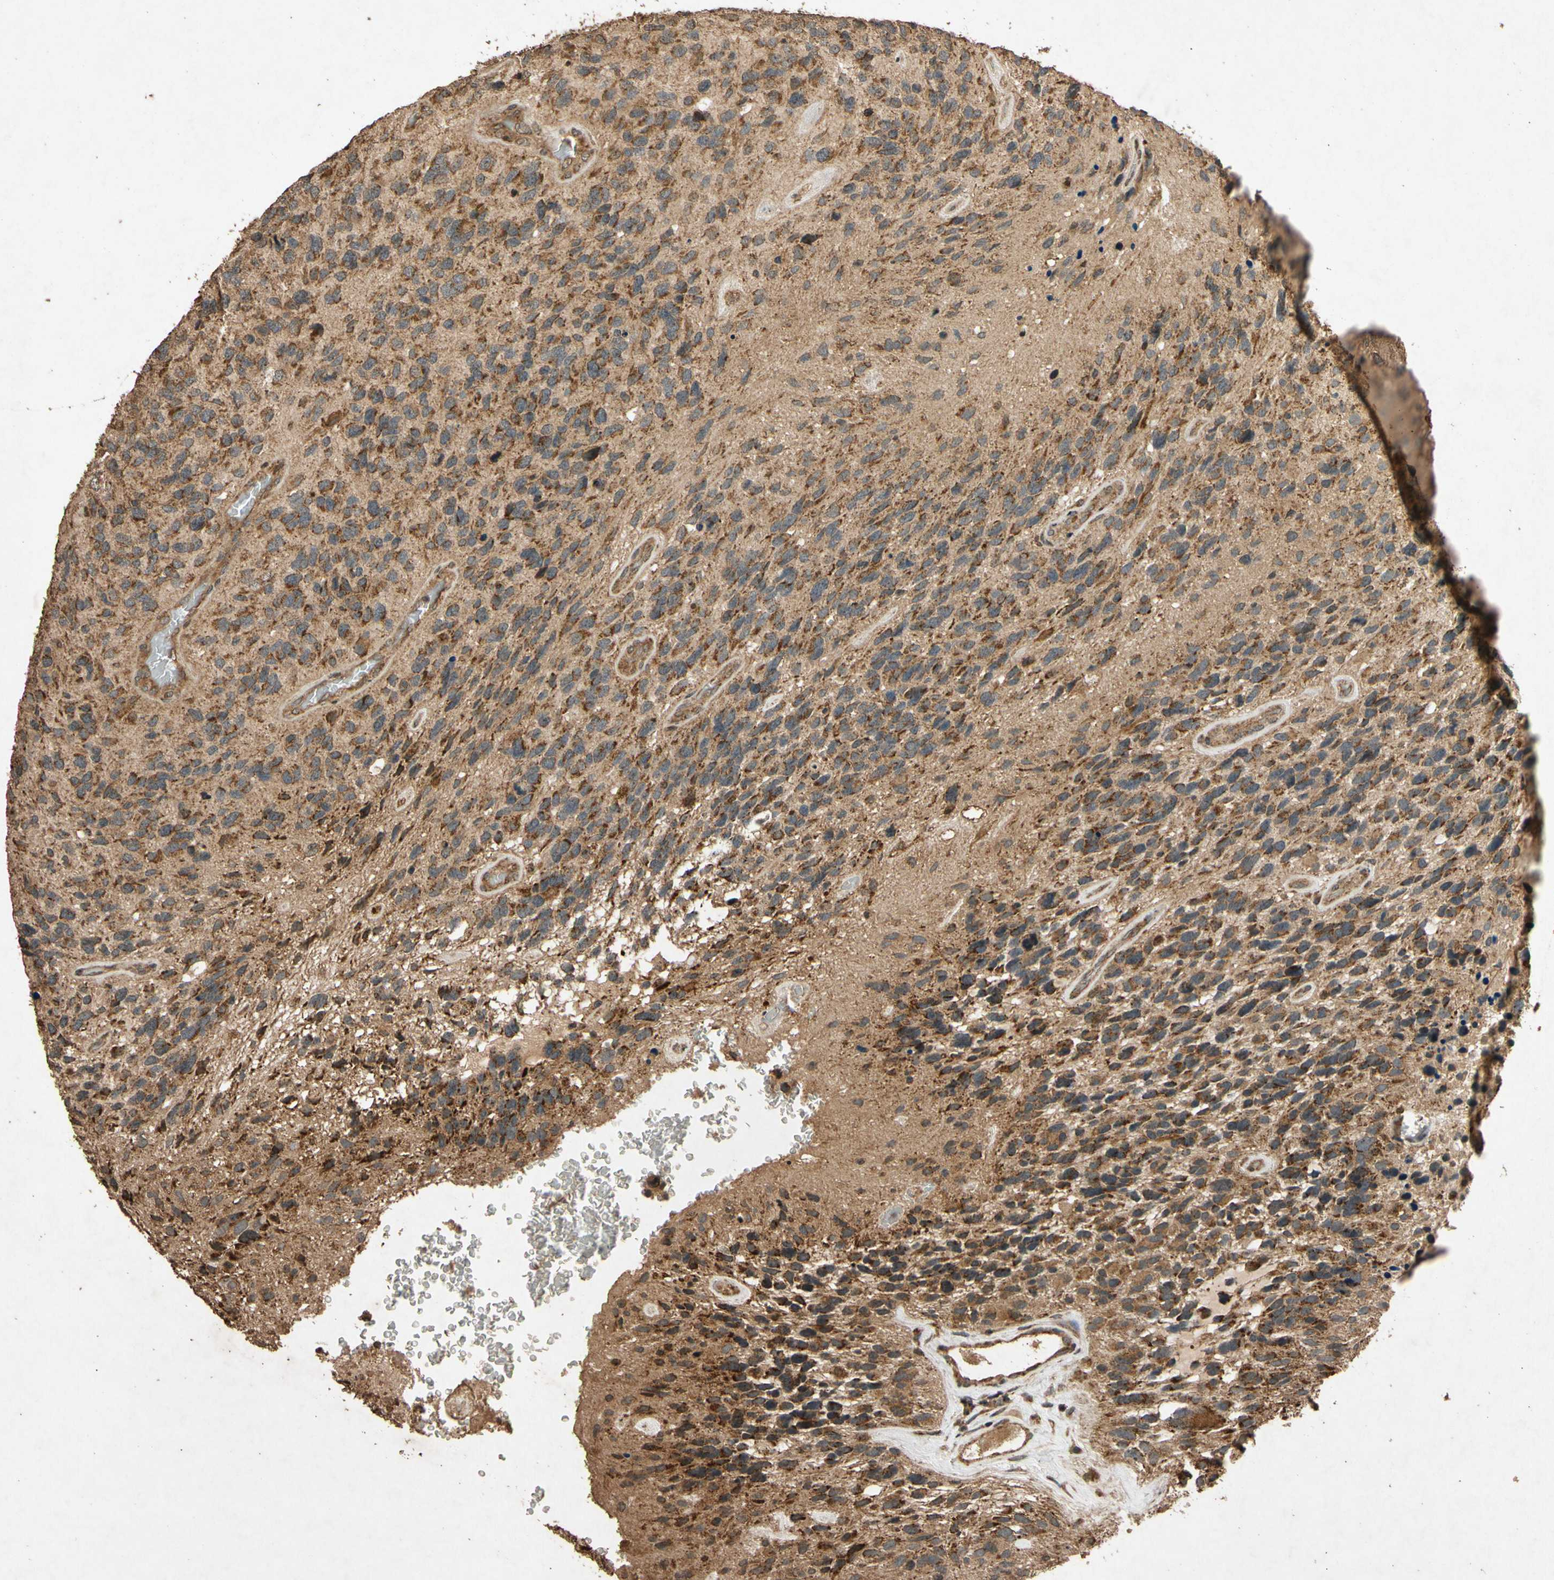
{"staining": {"intensity": "moderate", "quantity": ">75%", "location": "cytoplasmic/membranous"}, "tissue": "glioma", "cell_type": "Tumor cells", "image_type": "cancer", "snomed": [{"axis": "morphology", "description": "Glioma, malignant, High grade"}, {"axis": "topography", "description": "Brain"}], "caption": "Immunohistochemical staining of glioma displays medium levels of moderate cytoplasmic/membranous protein staining in approximately >75% of tumor cells. (IHC, brightfield microscopy, high magnification).", "gene": "TXN2", "patient": {"sex": "female", "age": 58}}